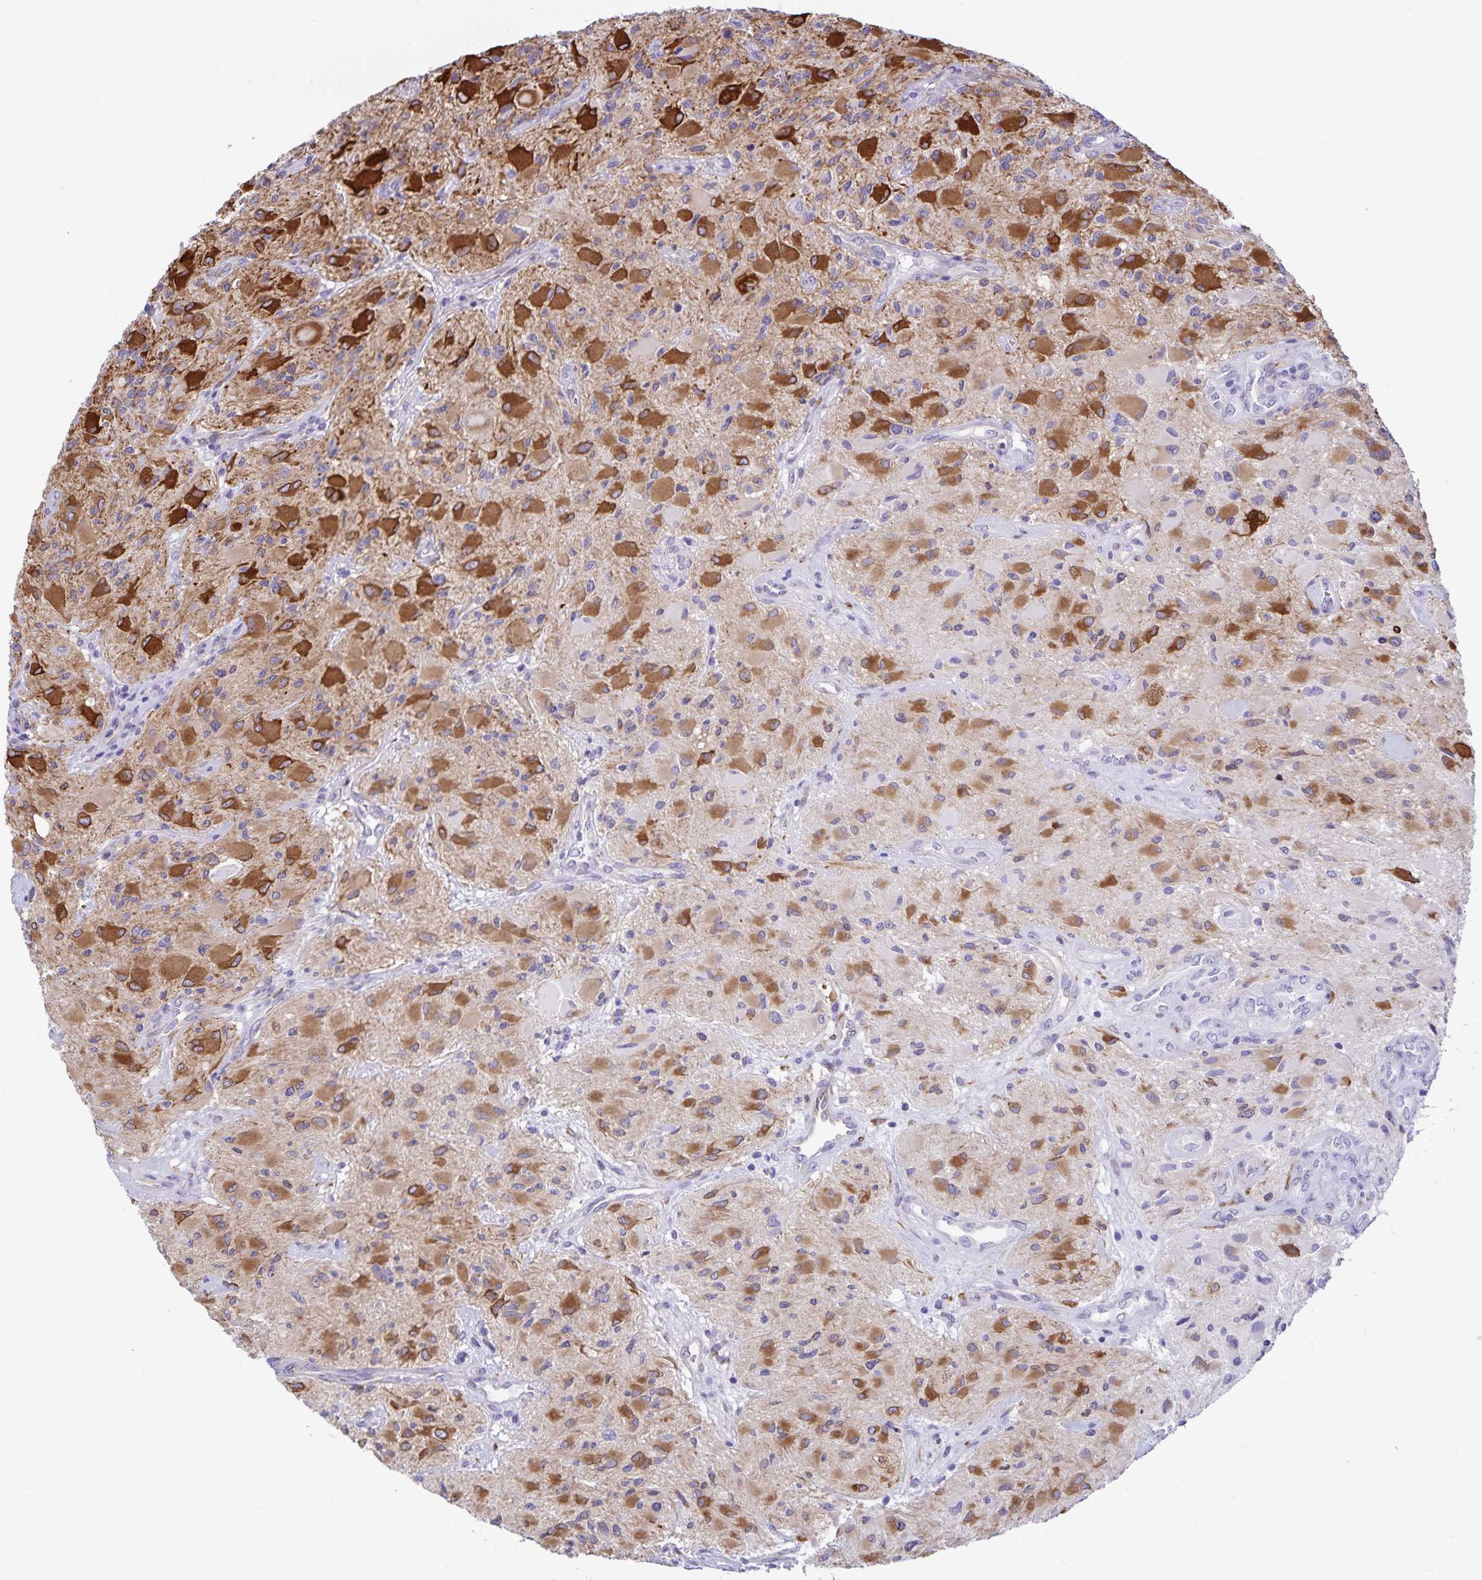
{"staining": {"intensity": "moderate", "quantity": ">75%", "location": "cytoplasmic/membranous"}, "tissue": "glioma", "cell_type": "Tumor cells", "image_type": "cancer", "snomed": [{"axis": "morphology", "description": "Glioma, malignant, High grade"}, {"axis": "topography", "description": "Brain"}], "caption": "DAB (3,3'-diaminobenzidine) immunohistochemical staining of malignant high-grade glioma displays moderate cytoplasmic/membranous protein staining in about >75% of tumor cells. The staining was performed using DAB (3,3'-diaminobenzidine) to visualize the protein expression in brown, while the nuclei were stained in blue with hematoxylin (Magnification: 20x).", "gene": "RCN1", "patient": {"sex": "female", "age": 65}}